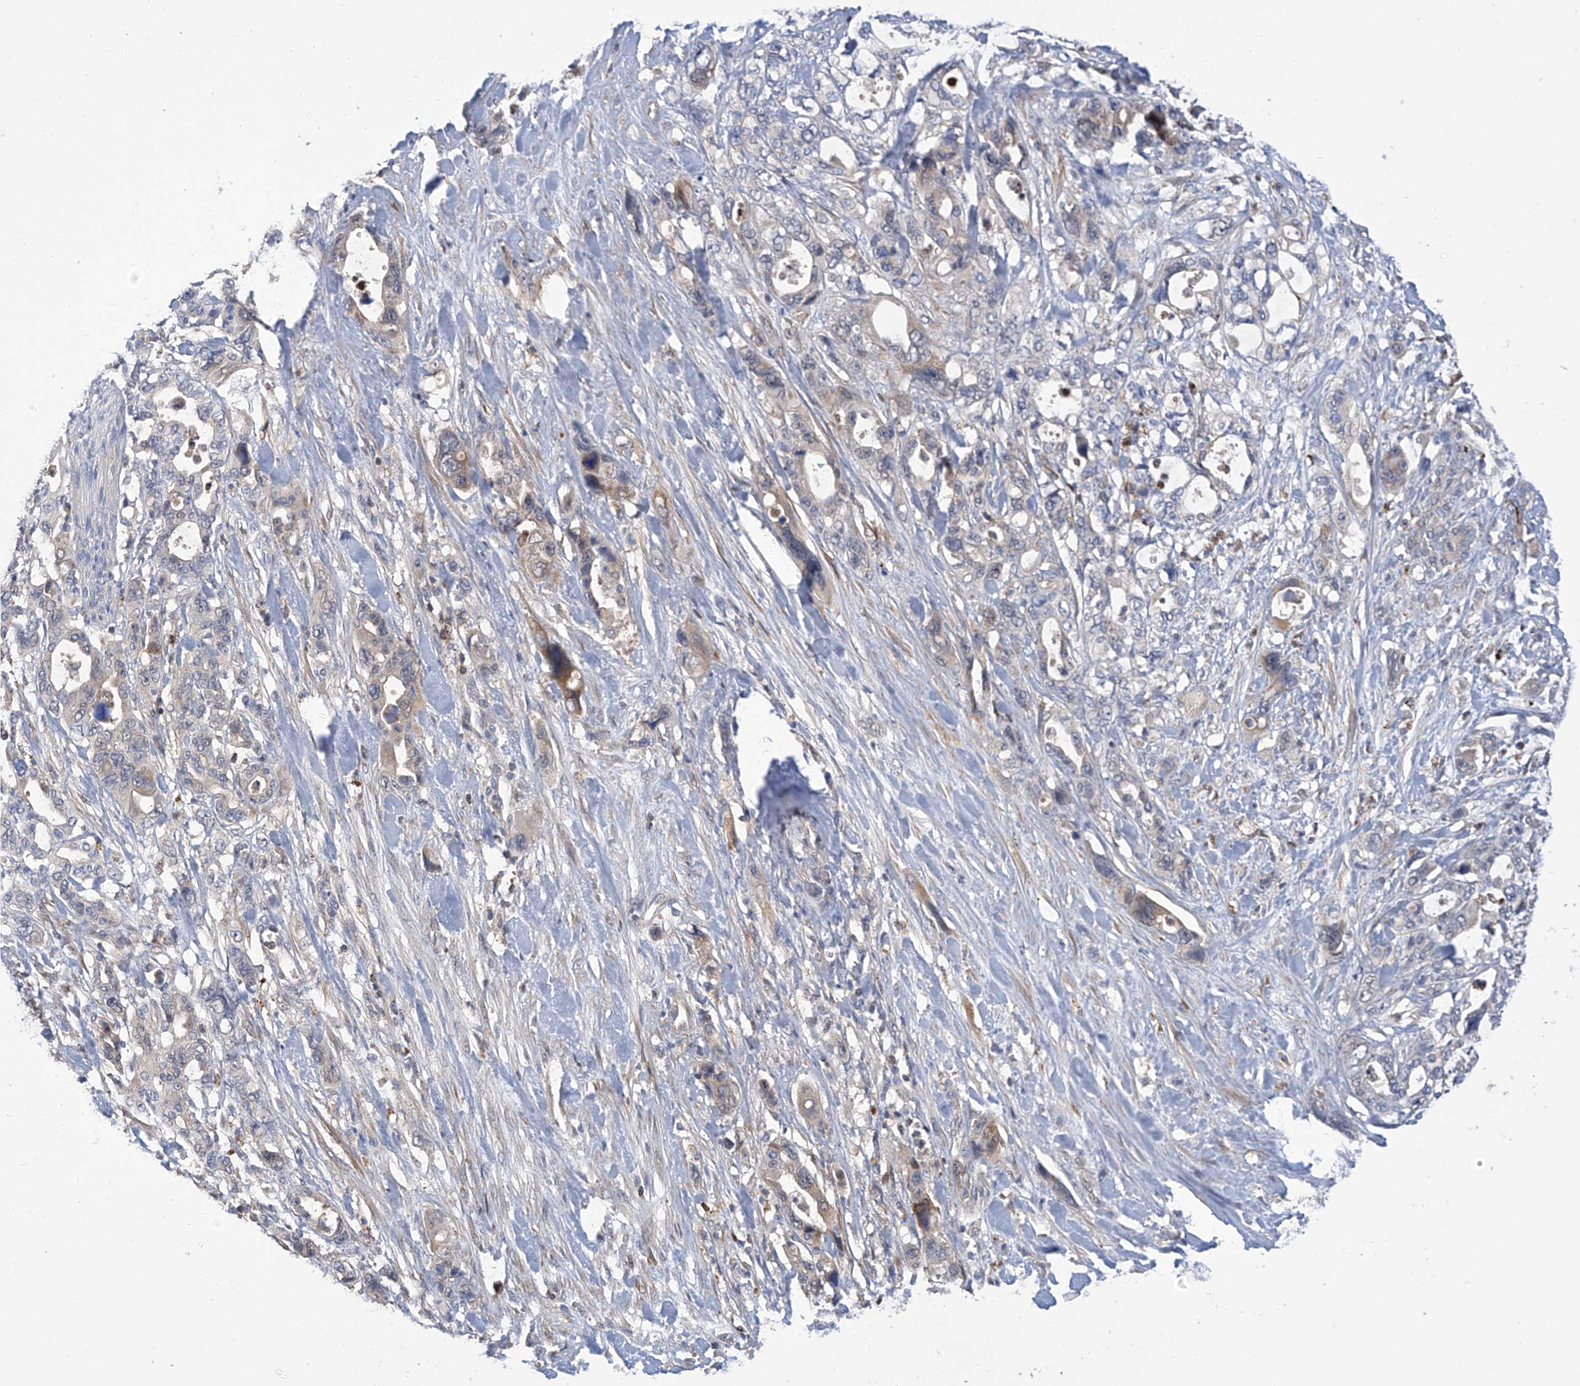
{"staining": {"intensity": "weak", "quantity": "<25%", "location": "cytoplasmic/membranous"}, "tissue": "pancreatic cancer", "cell_type": "Tumor cells", "image_type": "cancer", "snomed": [{"axis": "morphology", "description": "Adenocarcinoma, NOS"}, {"axis": "topography", "description": "Pancreas"}], "caption": "Histopathology image shows no protein expression in tumor cells of pancreatic adenocarcinoma tissue.", "gene": "IBA57", "patient": {"sex": "male", "age": 46}}